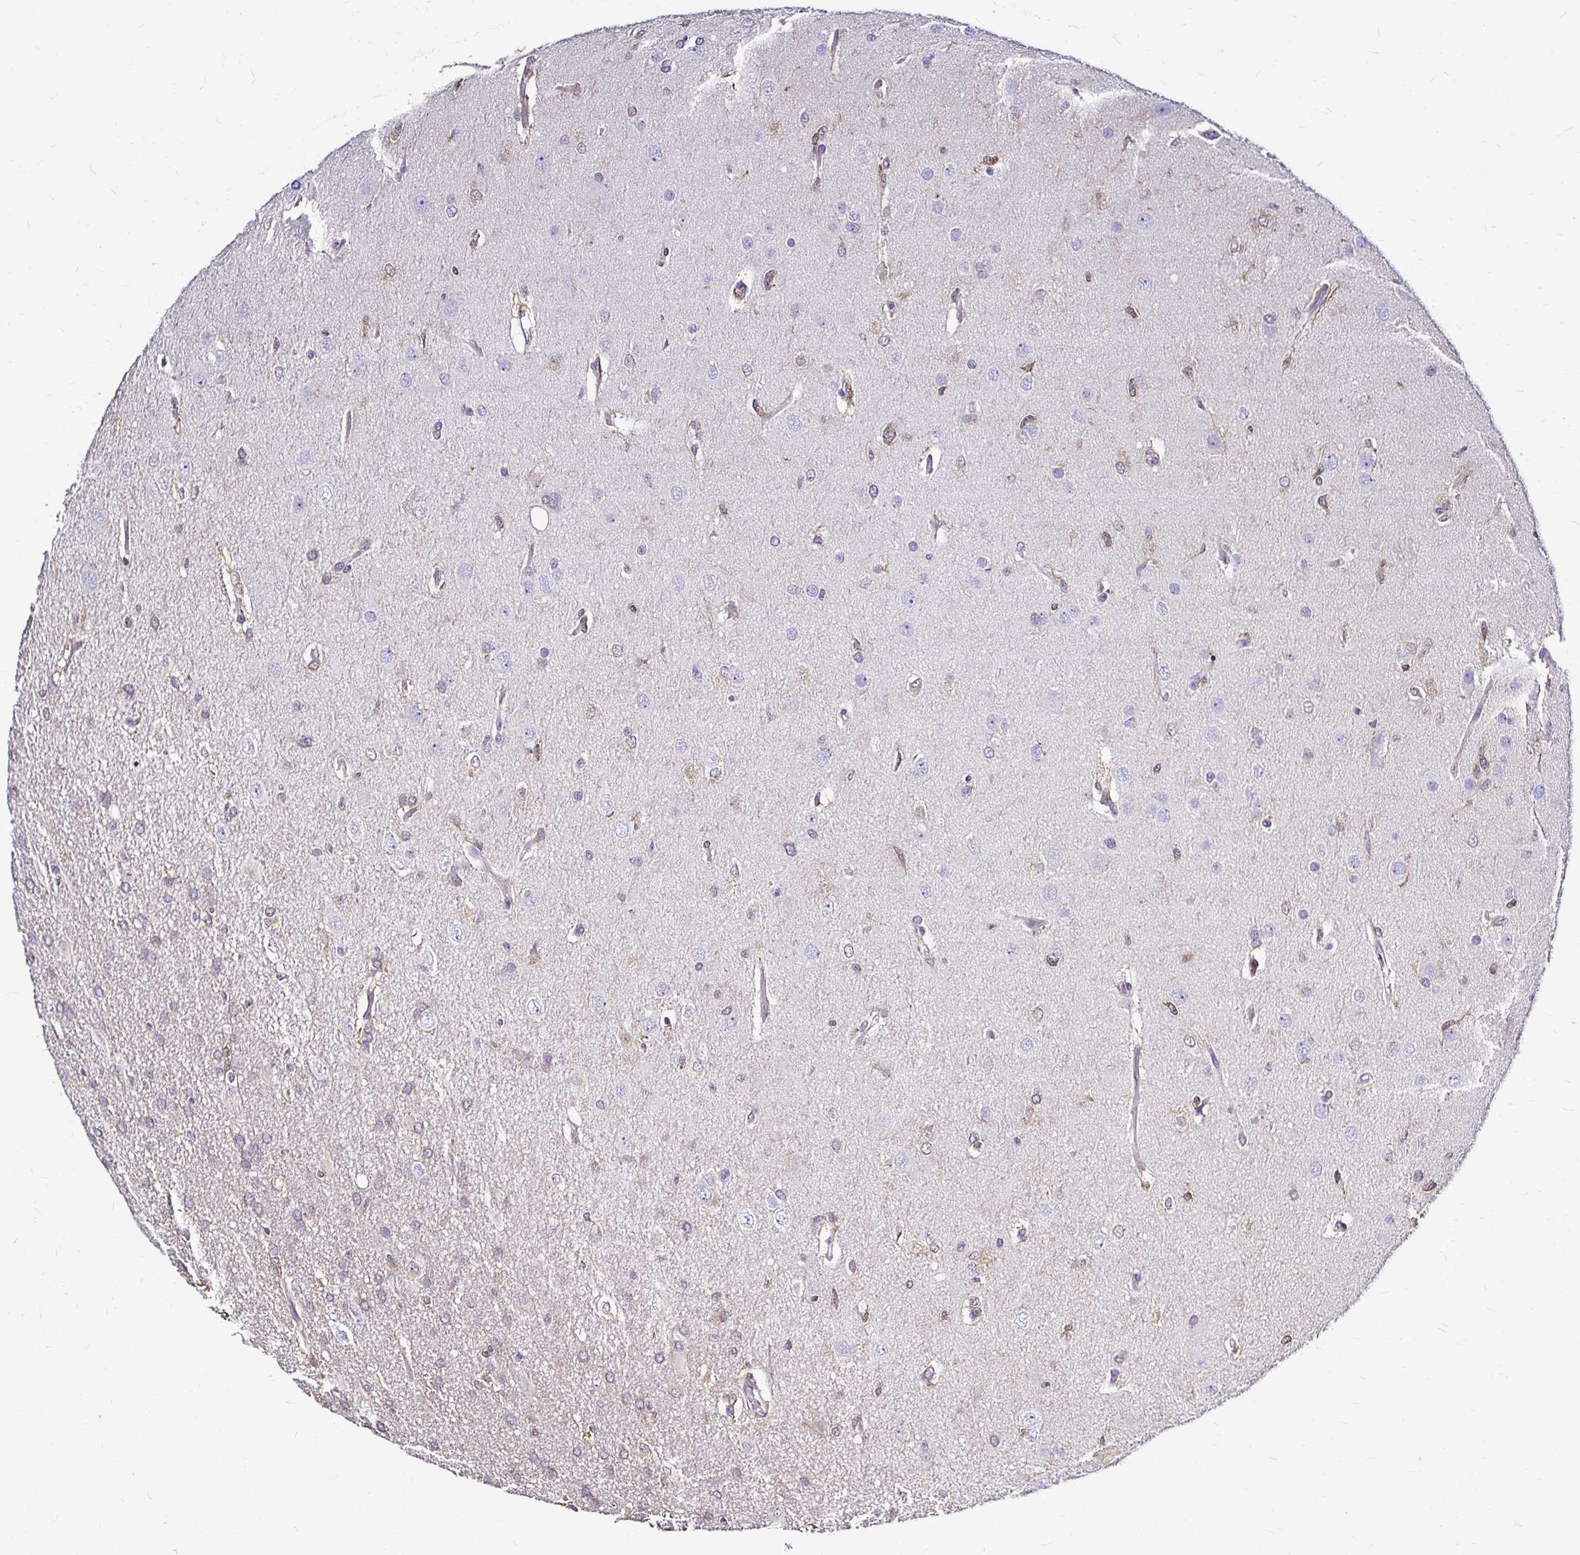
{"staining": {"intensity": "negative", "quantity": "none", "location": "none"}, "tissue": "glioma", "cell_type": "Tumor cells", "image_type": "cancer", "snomed": [{"axis": "morphology", "description": "Glioma, malignant, High grade"}, {"axis": "topography", "description": "Brain"}], "caption": "DAB (3,3'-diaminobenzidine) immunohistochemical staining of glioma reveals no significant positivity in tumor cells. (DAB (3,3'-diaminobenzidine) immunohistochemistry with hematoxylin counter stain).", "gene": "IDH1", "patient": {"sex": "male", "age": 53}}